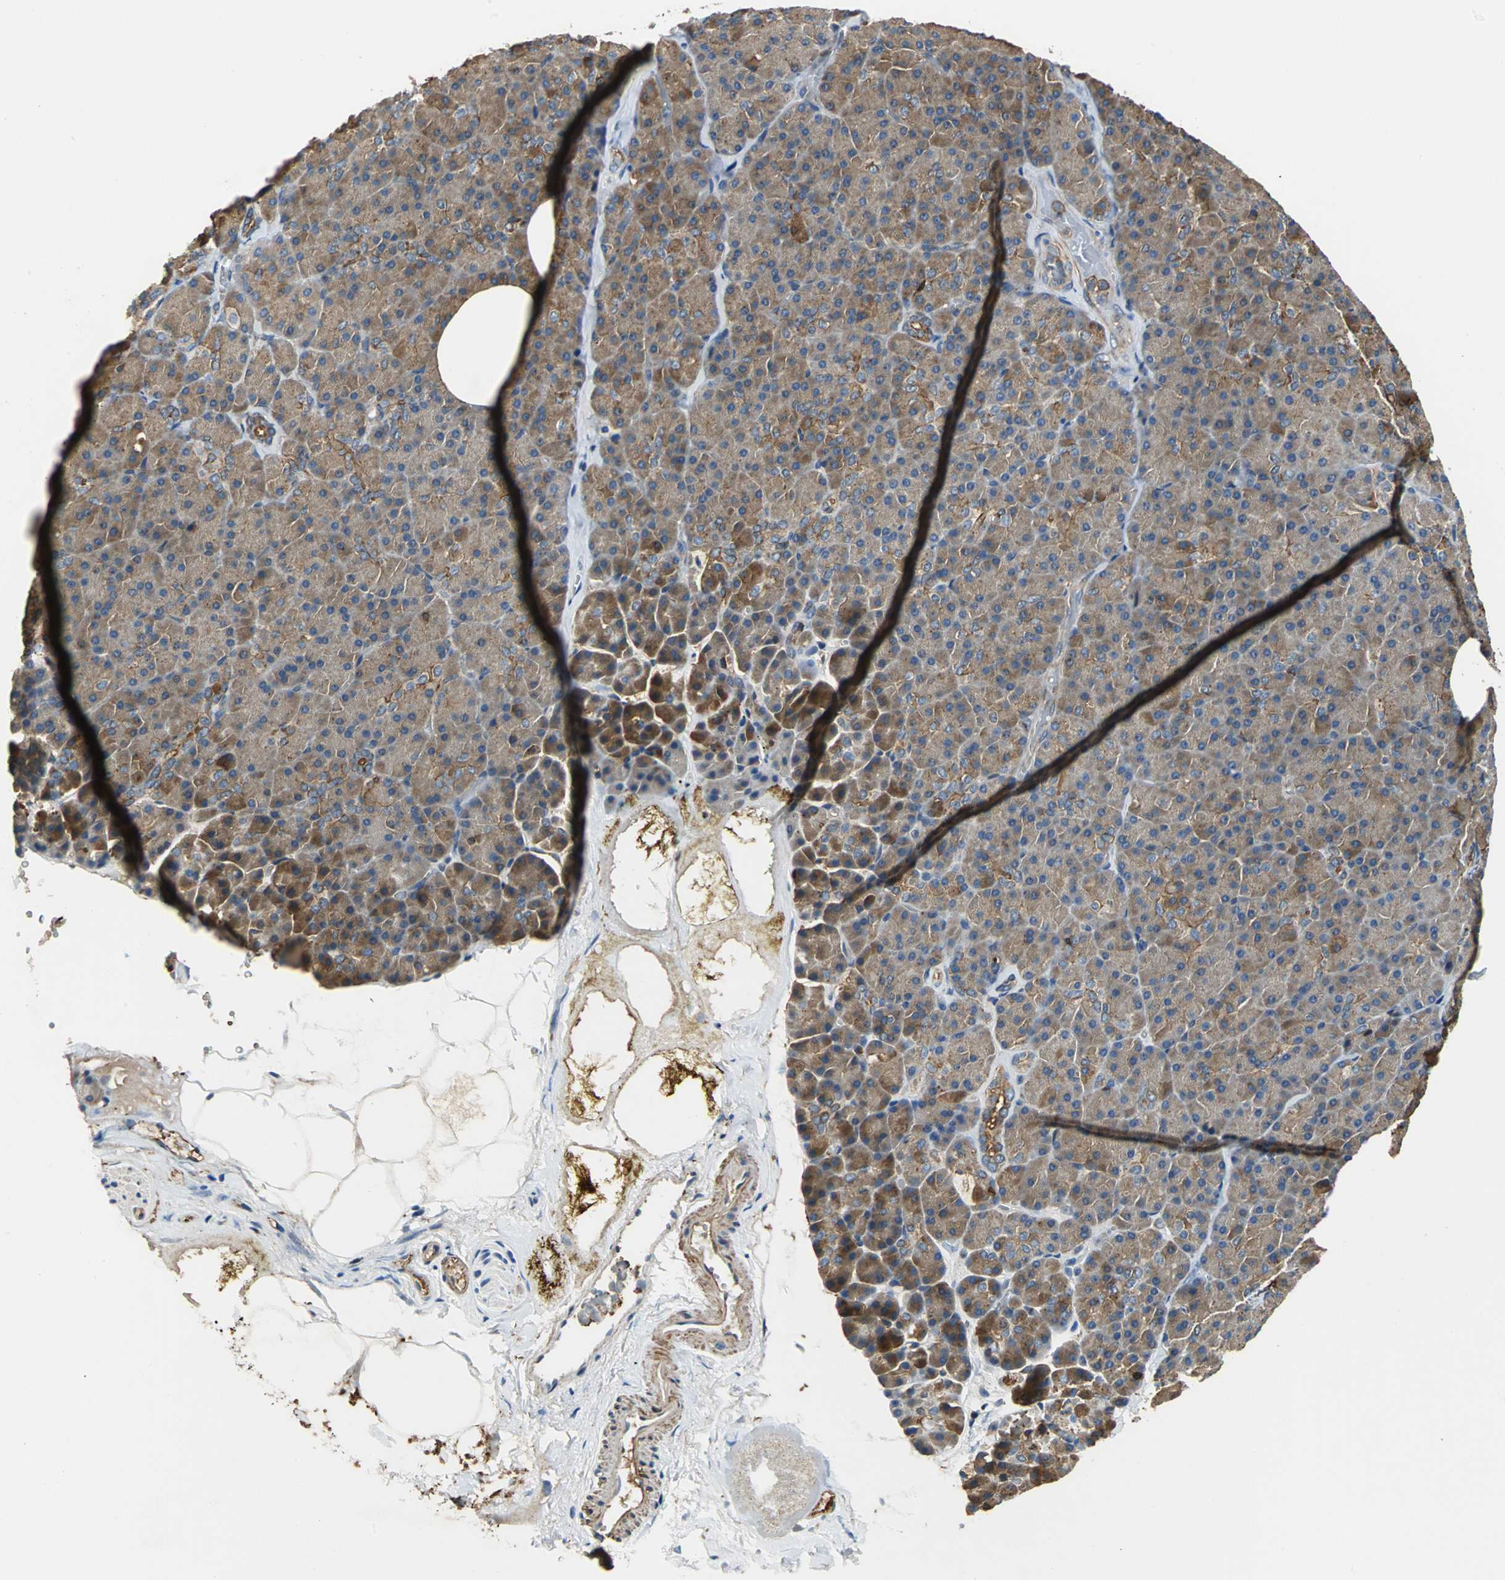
{"staining": {"intensity": "strong", "quantity": ">75%", "location": "cytoplasmic/membranous"}, "tissue": "pancreas", "cell_type": "Exocrine glandular cells", "image_type": "normal", "snomed": [{"axis": "morphology", "description": "Normal tissue, NOS"}, {"axis": "topography", "description": "Pancreas"}], "caption": "The micrograph demonstrates a brown stain indicating the presence of a protein in the cytoplasmic/membranous of exocrine glandular cells in pancreas. (DAB (3,3'-diaminobenzidine) IHC with brightfield microscopy, high magnification).", "gene": "PARVA", "patient": {"sex": "female", "age": 35}}